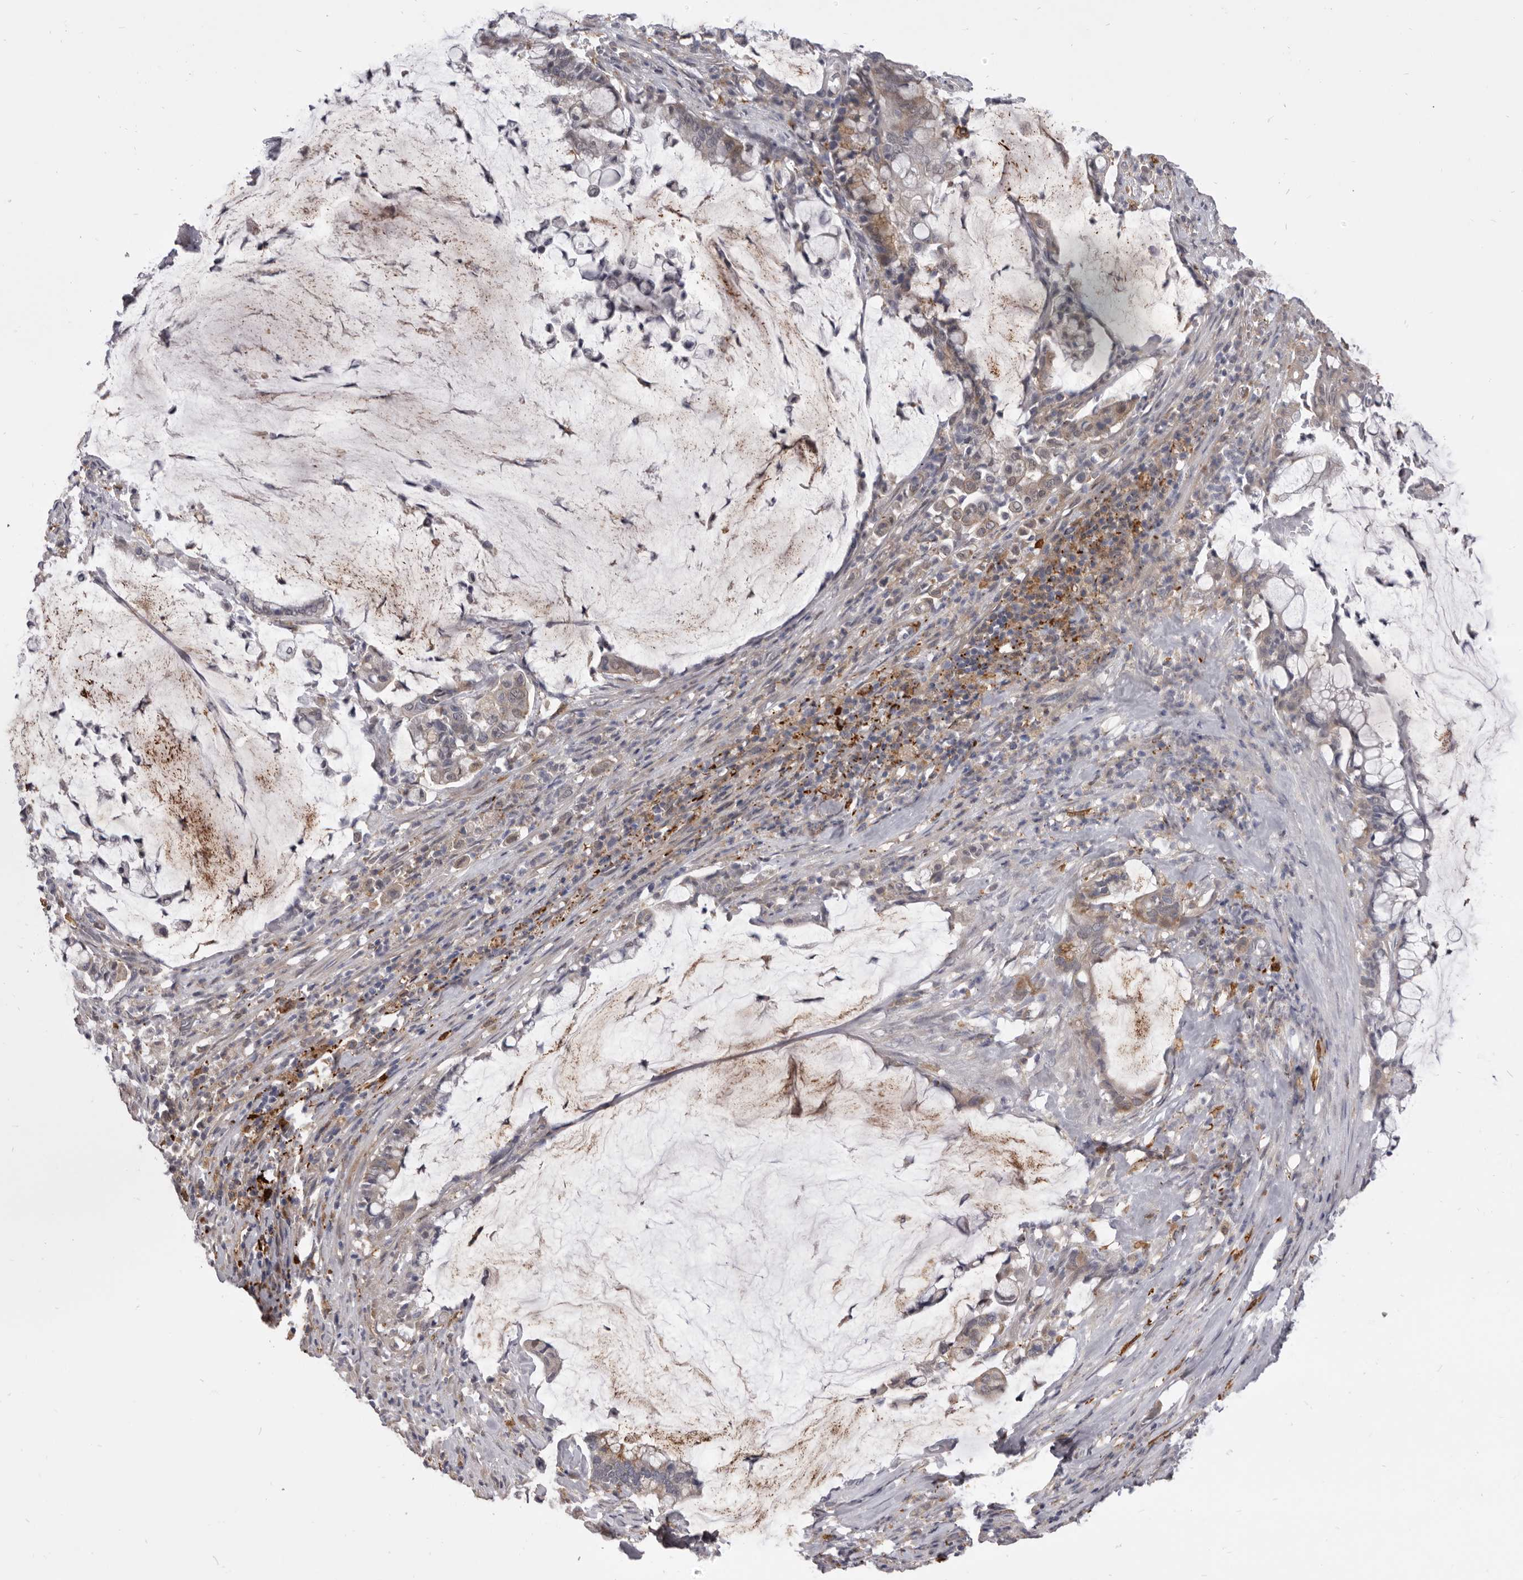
{"staining": {"intensity": "weak", "quantity": "<25%", "location": "cytoplasmic/membranous"}, "tissue": "pancreatic cancer", "cell_type": "Tumor cells", "image_type": "cancer", "snomed": [{"axis": "morphology", "description": "Adenocarcinoma, NOS"}, {"axis": "topography", "description": "Pancreas"}], "caption": "Human adenocarcinoma (pancreatic) stained for a protein using immunohistochemistry exhibits no staining in tumor cells.", "gene": "VPS45", "patient": {"sex": "male", "age": 41}}